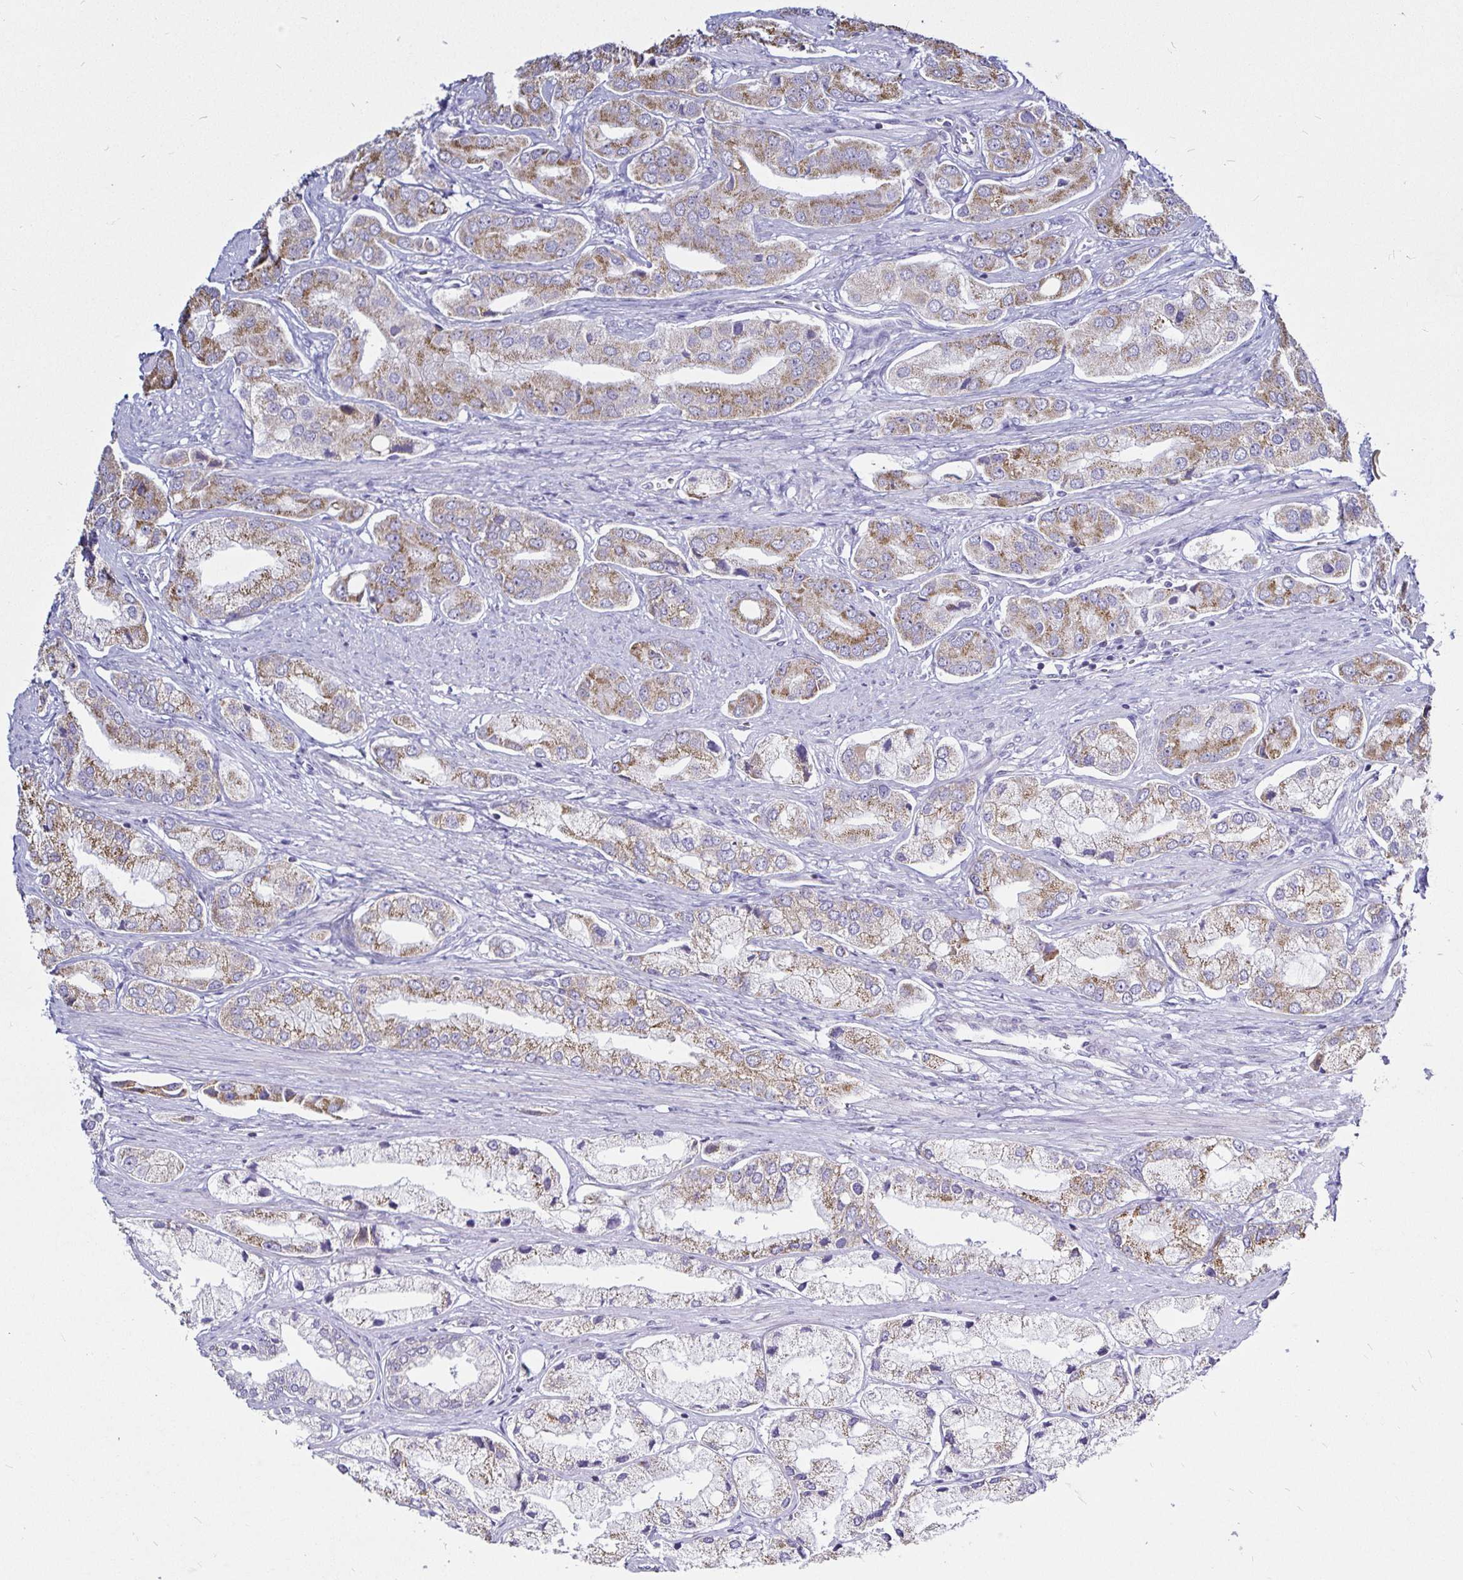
{"staining": {"intensity": "moderate", "quantity": ">75%", "location": "cytoplasmic/membranous"}, "tissue": "prostate cancer", "cell_type": "Tumor cells", "image_type": "cancer", "snomed": [{"axis": "morphology", "description": "Adenocarcinoma, Low grade"}, {"axis": "topography", "description": "Prostate"}], "caption": "Human adenocarcinoma (low-grade) (prostate) stained for a protein (brown) exhibits moderate cytoplasmic/membranous positive positivity in approximately >75% of tumor cells.", "gene": "PGAM2", "patient": {"sex": "male", "age": 69}}